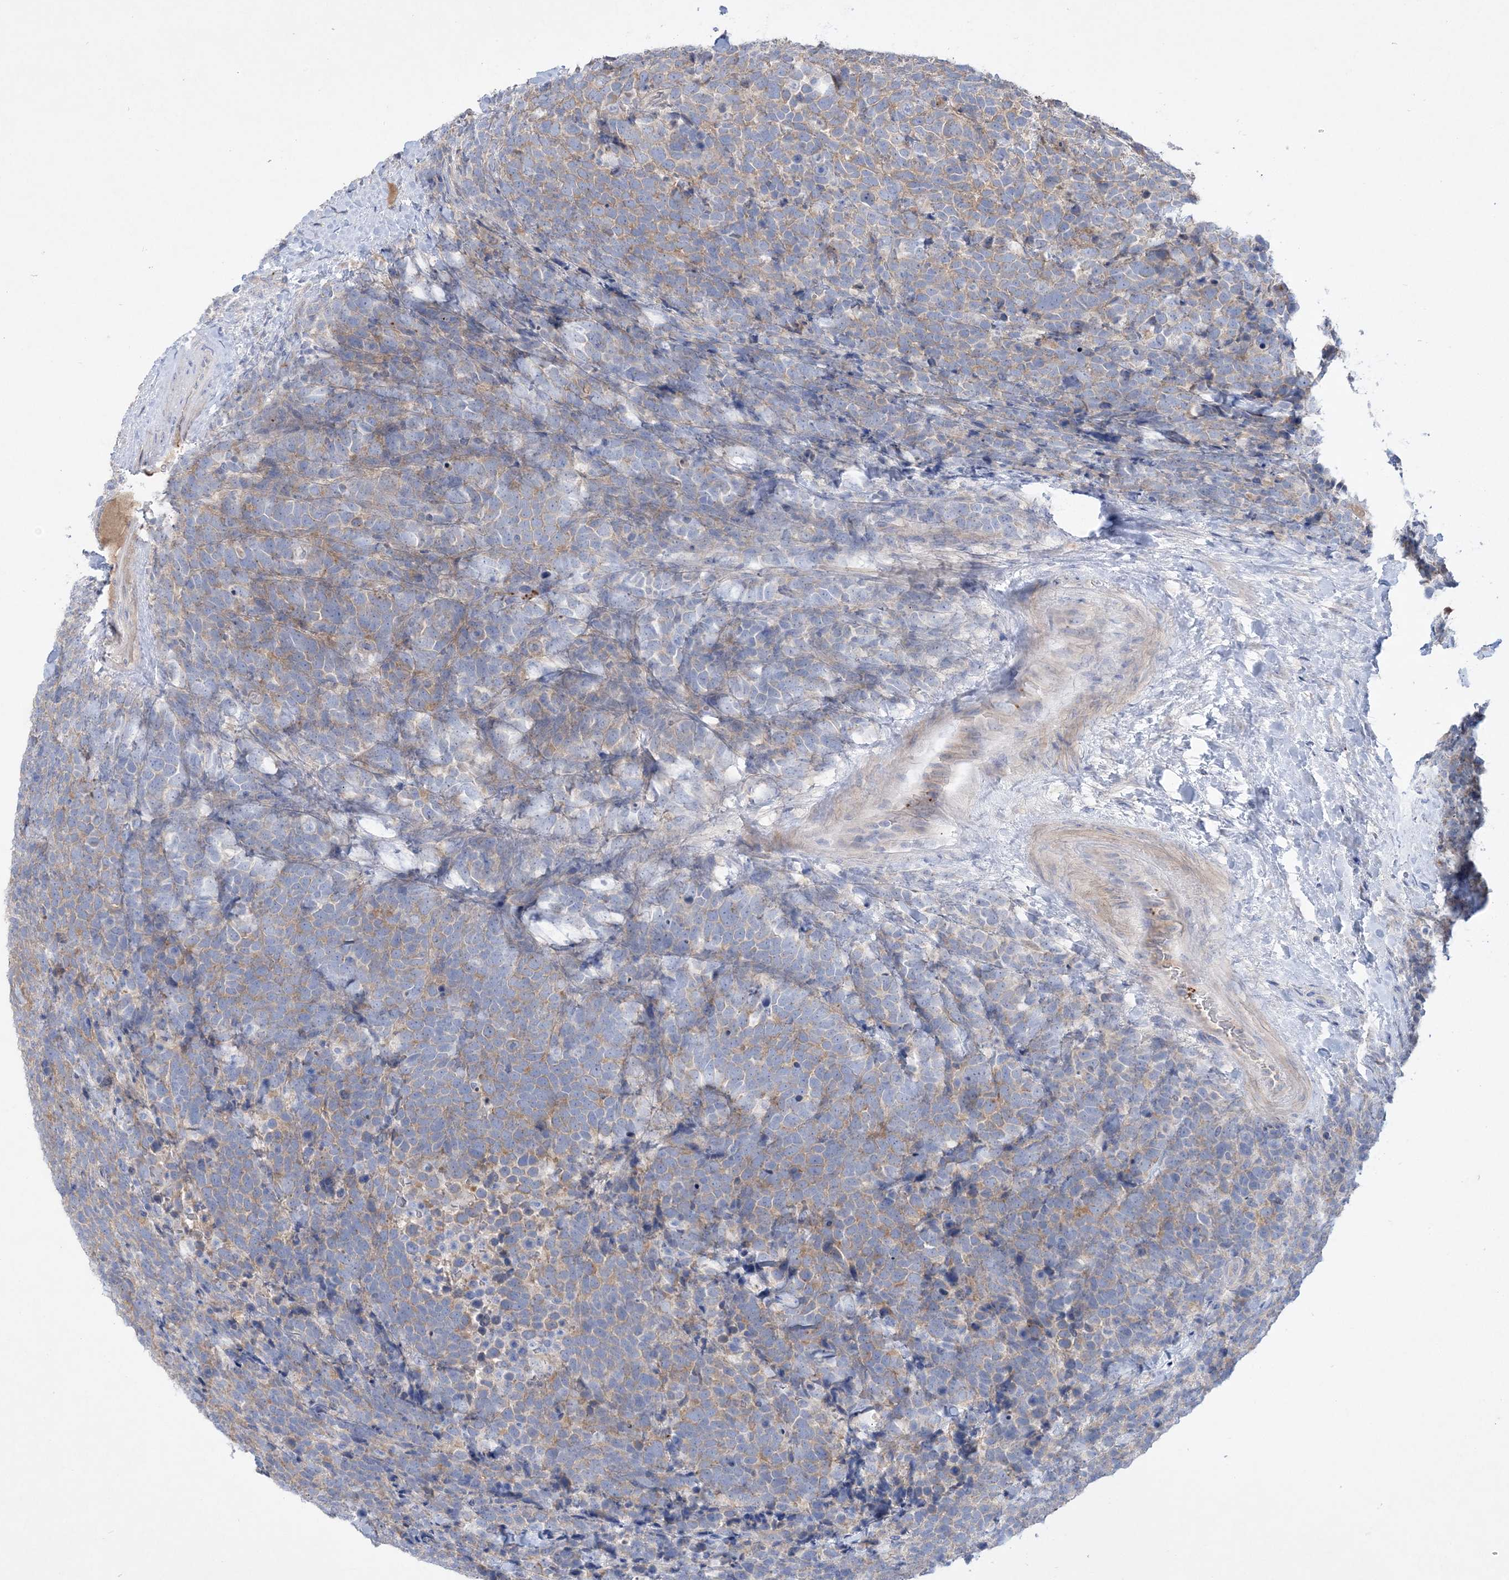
{"staining": {"intensity": "weak", "quantity": ">75%", "location": "cytoplasmic/membranous"}, "tissue": "urothelial cancer", "cell_type": "Tumor cells", "image_type": "cancer", "snomed": [{"axis": "morphology", "description": "Urothelial carcinoma, High grade"}, {"axis": "topography", "description": "Urinary bladder"}], "caption": "IHC (DAB) staining of human urothelial cancer exhibits weak cytoplasmic/membranous protein expression in approximately >75% of tumor cells.", "gene": "ADCK2", "patient": {"sex": "female", "age": 82}}